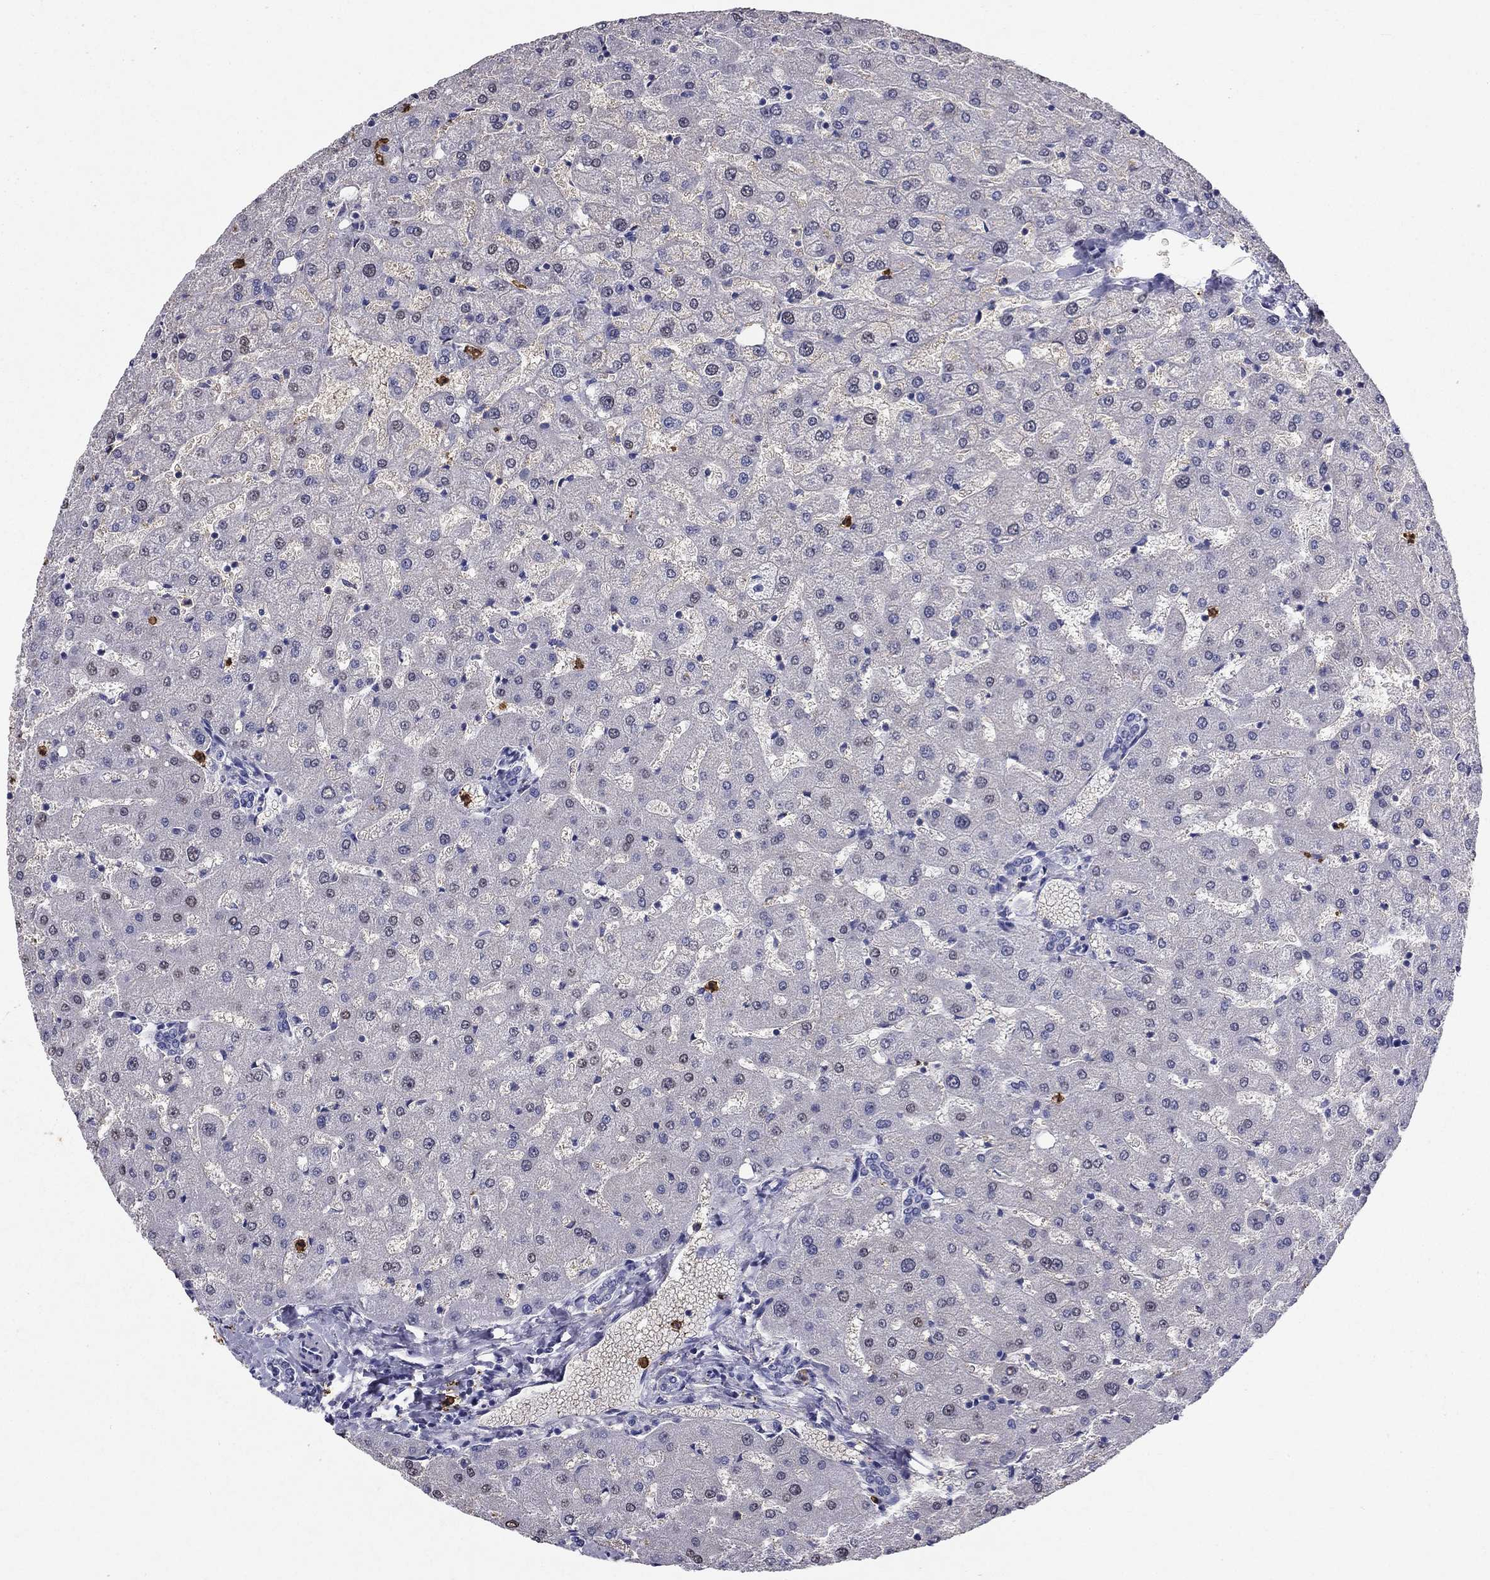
{"staining": {"intensity": "negative", "quantity": "none", "location": "none"}, "tissue": "liver", "cell_type": "Cholangiocytes", "image_type": "normal", "snomed": [{"axis": "morphology", "description": "Normal tissue, NOS"}, {"axis": "topography", "description": "Liver"}], "caption": "A high-resolution histopathology image shows IHC staining of benign liver, which shows no significant expression in cholangiocytes.", "gene": "IGSF8", "patient": {"sex": "female", "age": 50}}